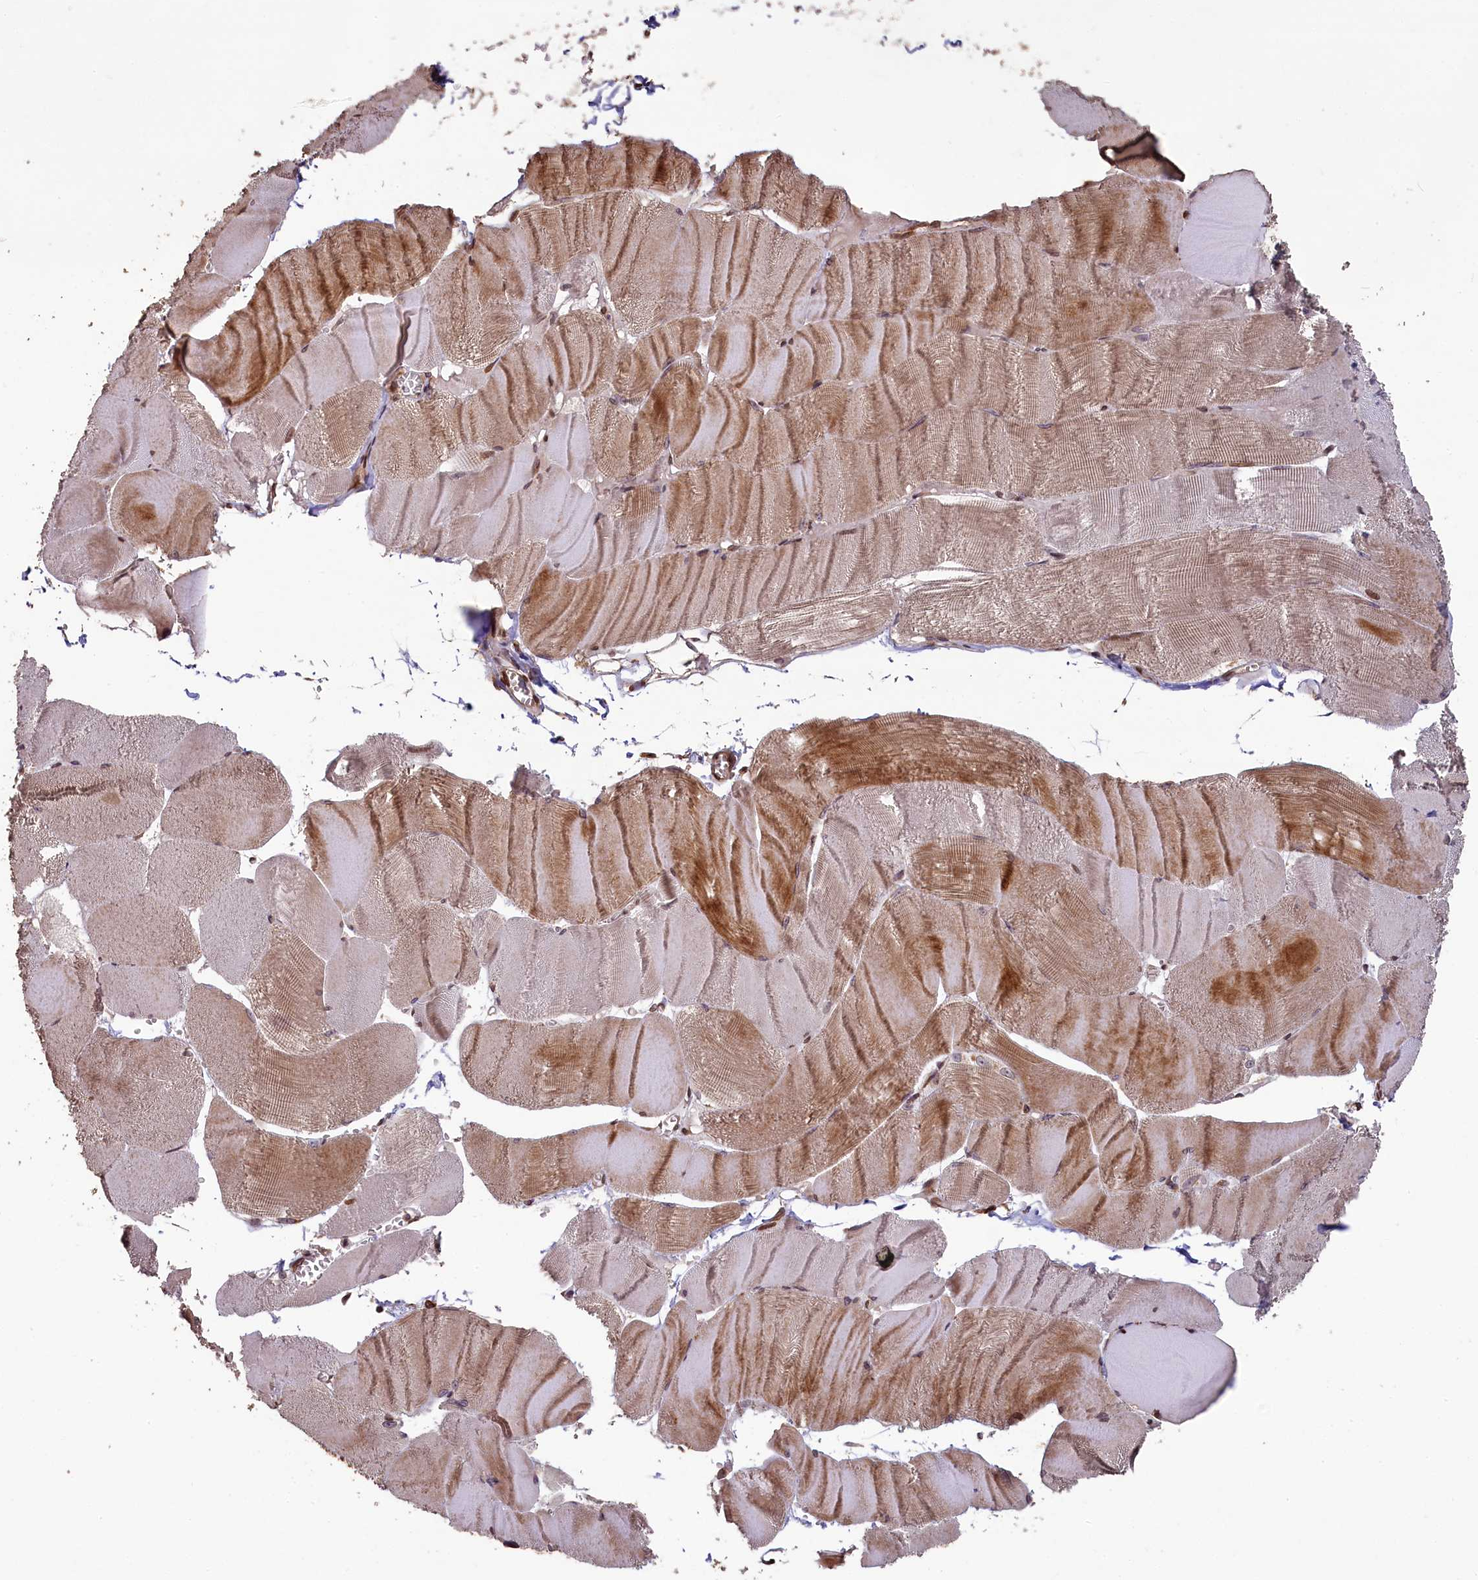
{"staining": {"intensity": "moderate", "quantity": ">75%", "location": "cytoplasmic/membranous,nuclear"}, "tissue": "skeletal muscle", "cell_type": "Myocytes", "image_type": "normal", "snomed": [{"axis": "morphology", "description": "Normal tissue, NOS"}, {"axis": "morphology", "description": "Basal cell carcinoma"}, {"axis": "topography", "description": "Skeletal muscle"}], "caption": "Immunohistochemical staining of normal skeletal muscle displays >75% levels of moderate cytoplasmic/membranous,nuclear protein staining in about >75% of myocytes.", "gene": "SLC38A7", "patient": {"sex": "female", "age": 64}}